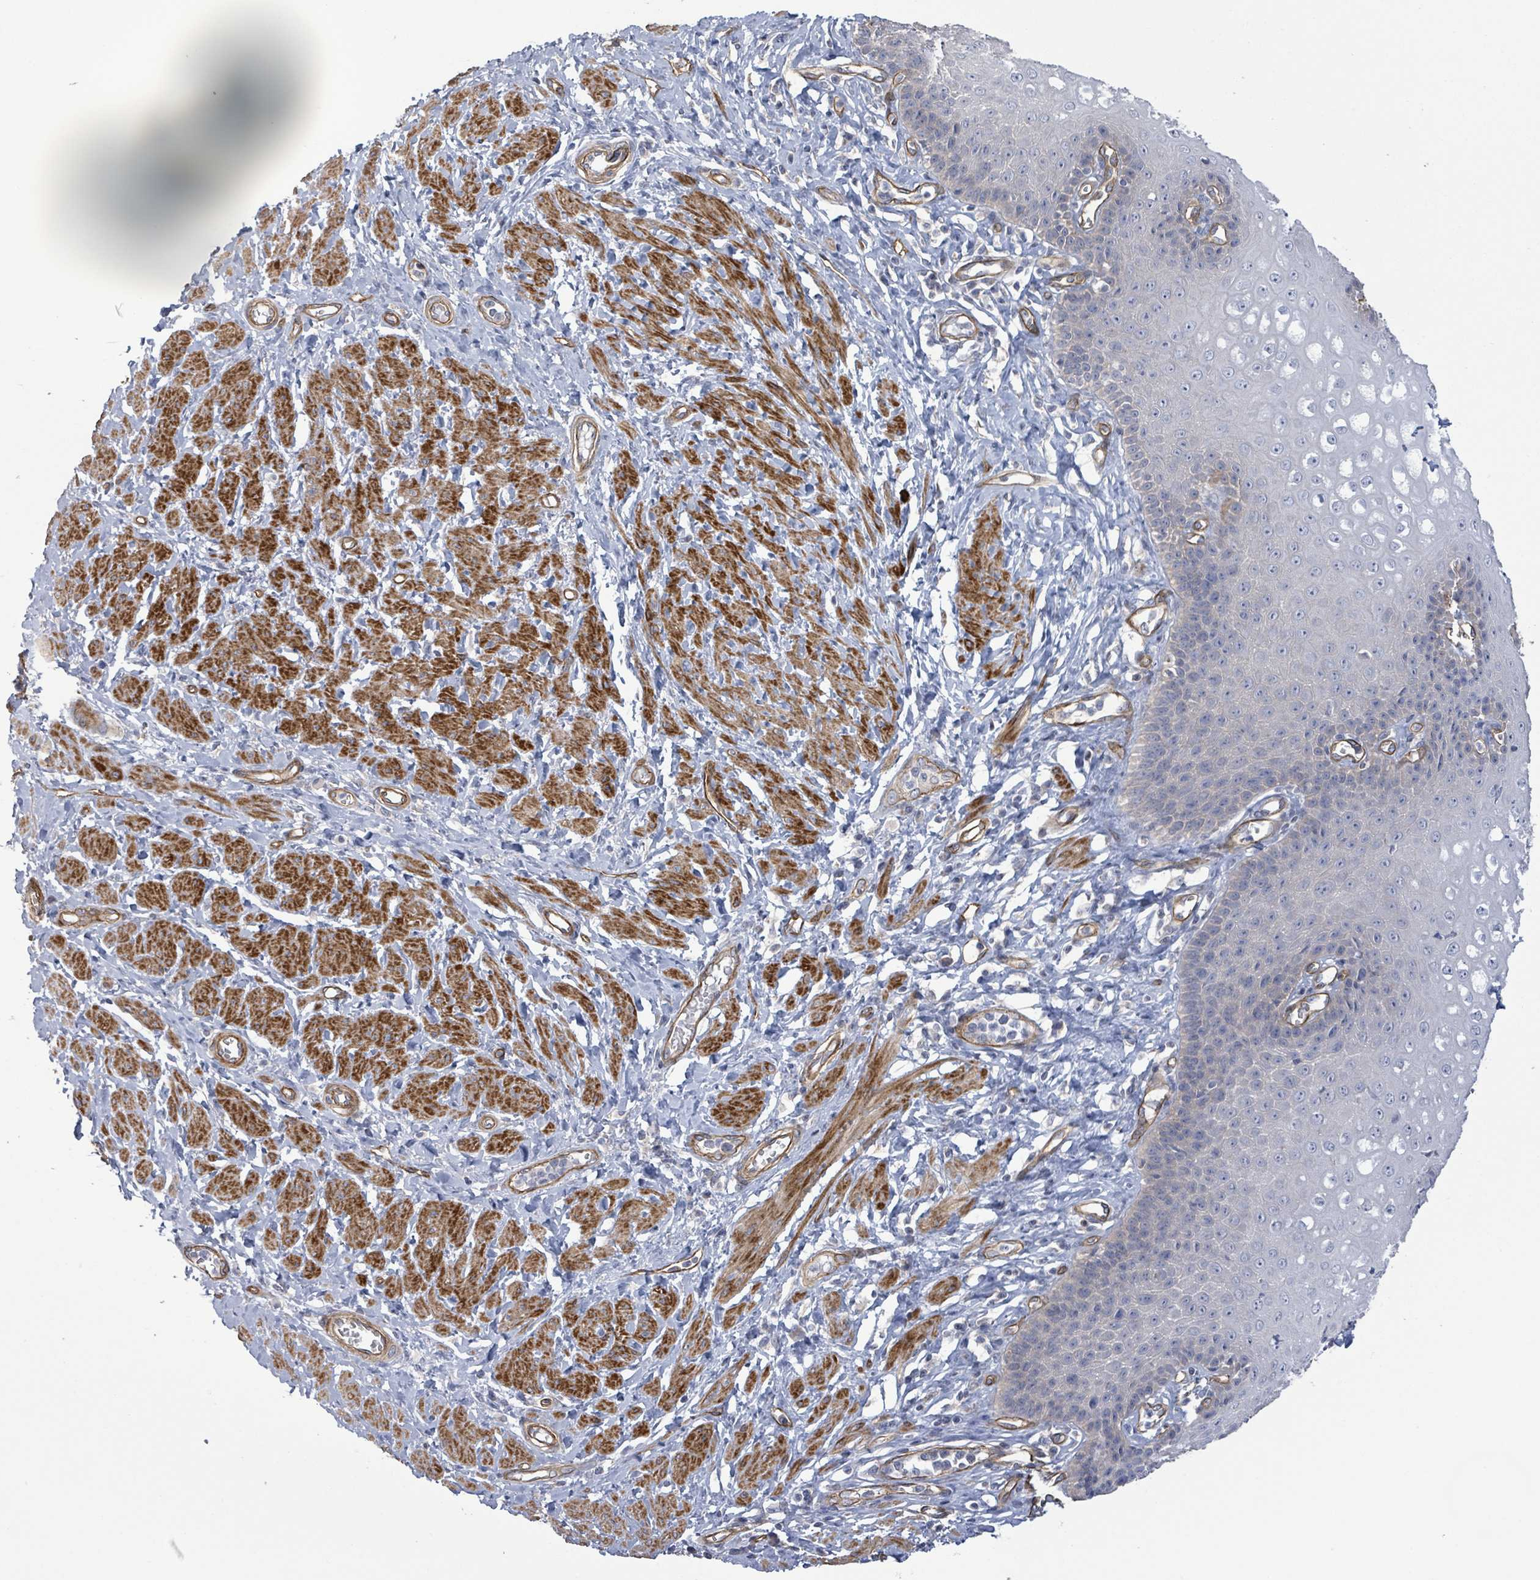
{"staining": {"intensity": "negative", "quantity": "none", "location": "none"}, "tissue": "esophagus", "cell_type": "Squamous epithelial cells", "image_type": "normal", "snomed": [{"axis": "morphology", "description": "Normal tissue, NOS"}, {"axis": "topography", "description": "Esophagus"}], "caption": "Immunohistochemistry histopathology image of unremarkable esophagus: human esophagus stained with DAB displays no significant protein staining in squamous epithelial cells.", "gene": "KANK3", "patient": {"sex": "male", "age": 67}}